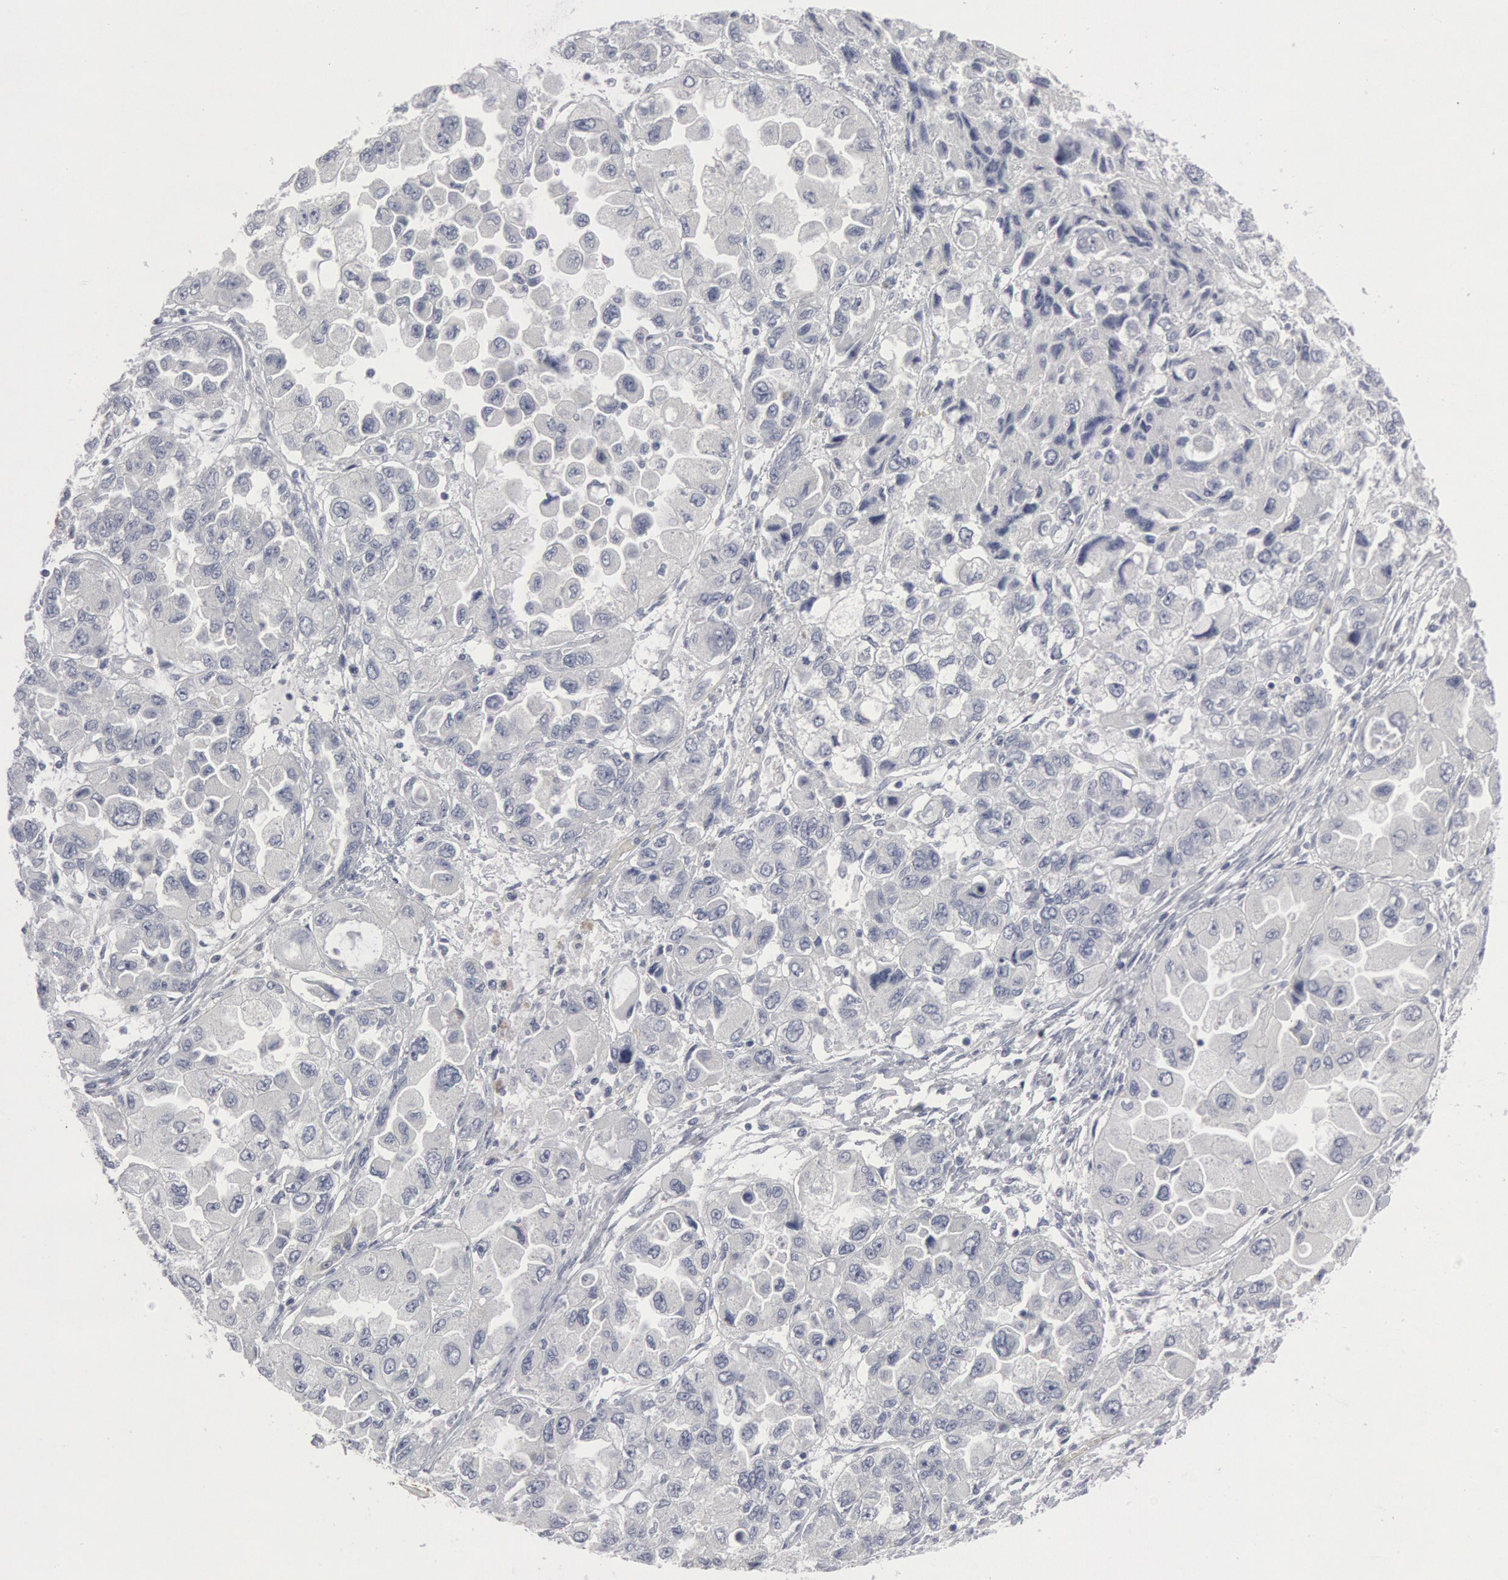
{"staining": {"intensity": "negative", "quantity": "none", "location": "none"}, "tissue": "ovarian cancer", "cell_type": "Tumor cells", "image_type": "cancer", "snomed": [{"axis": "morphology", "description": "Cystadenocarcinoma, serous, NOS"}, {"axis": "topography", "description": "Ovary"}], "caption": "The histopathology image shows no staining of tumor cells in serous cystadenocarcinoma (ovarian).", "gene": "DMC1", "patient": {"sex": "female", "age": 84}}